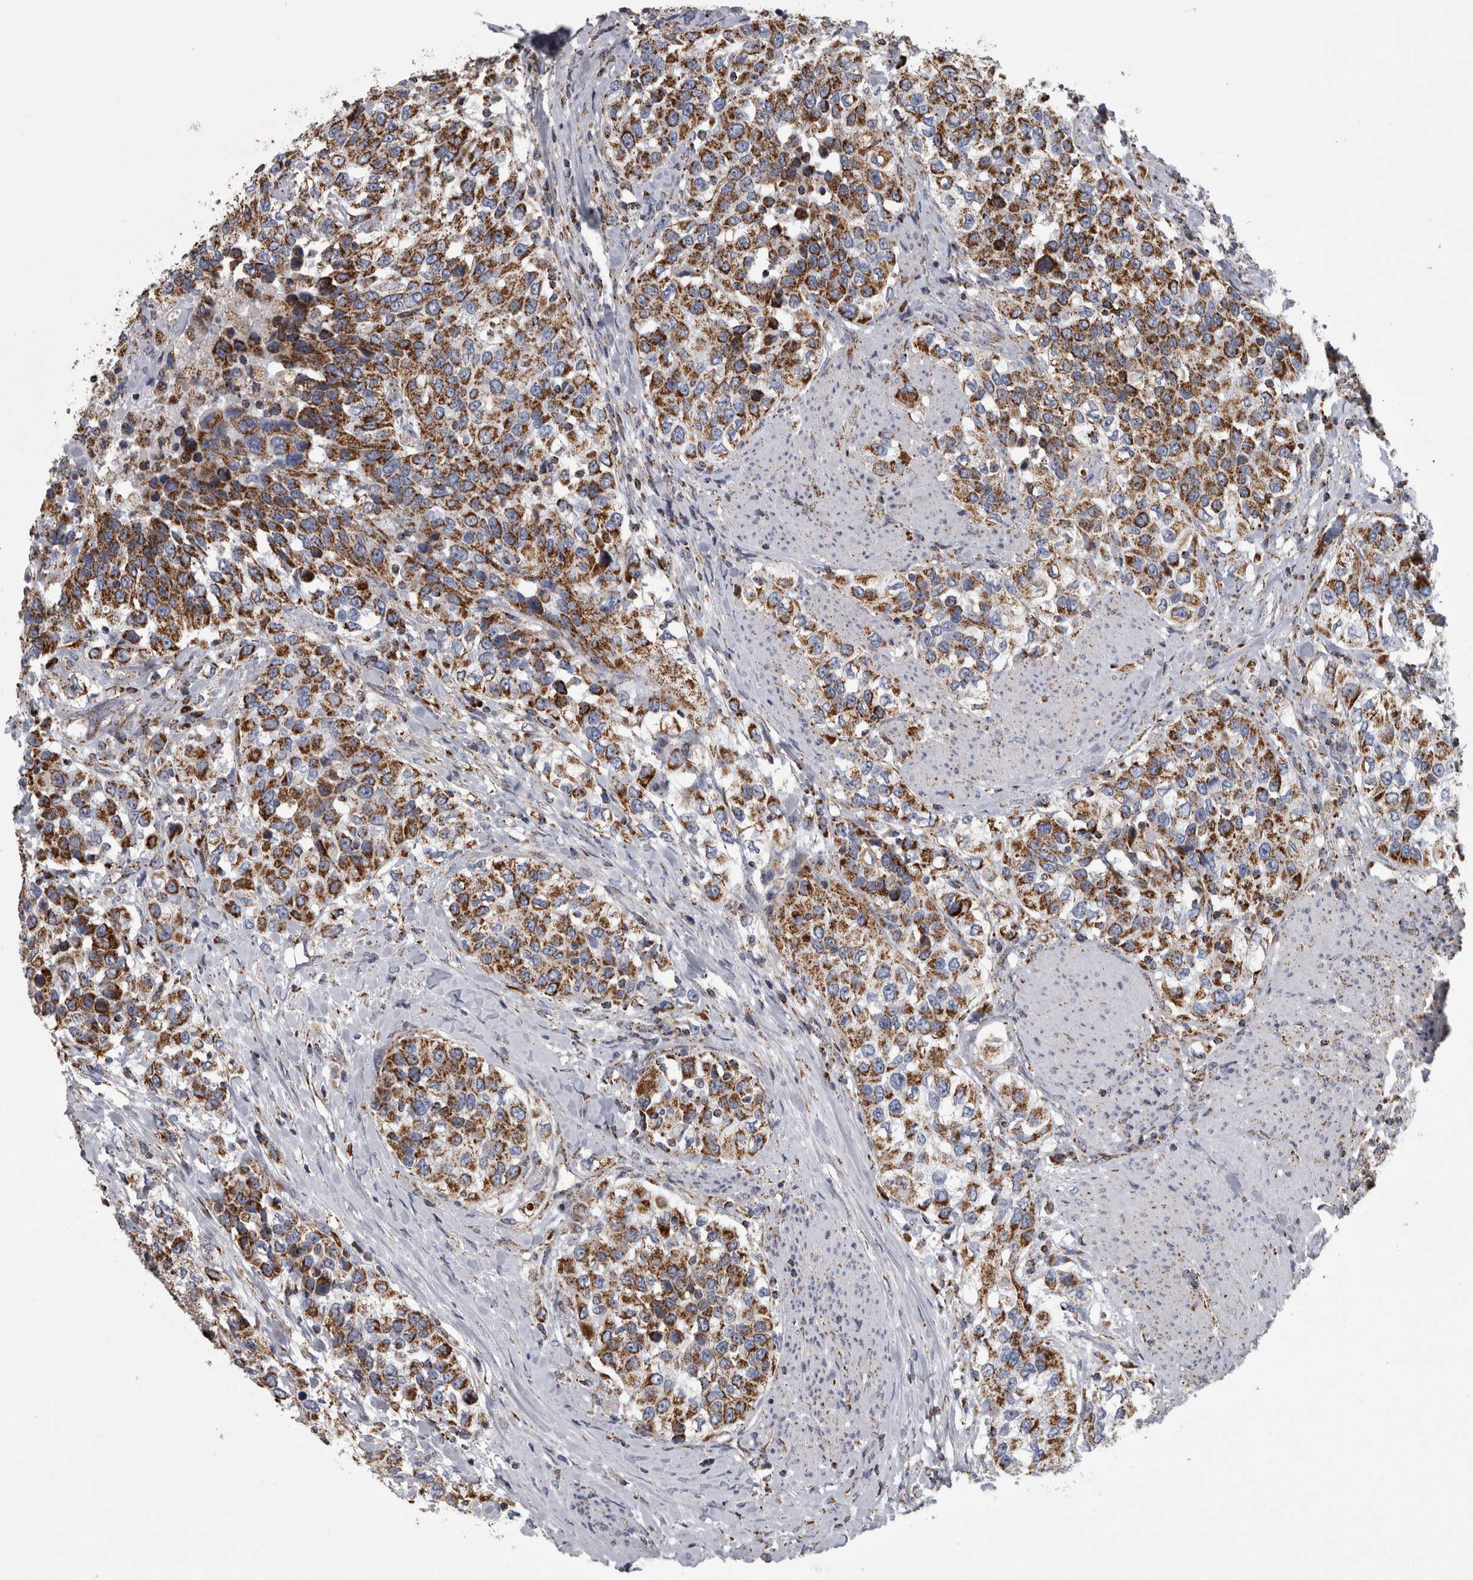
{"staining": {"intensity": "moderate", "quantity": ">75%", "location": "cytoplasmic/membranous"}, "tissue": "urothelial cancer", "cell_type": "Tumor cells", "image_type": "cancer", "snomed": [{"axis": "morphology", "description": "Urothelial carcinoma, High grade"}, {"axis": "topography", "description": "Urinary bladder"}], "caption": "Tumor cells display medium levels of moderate cytoplasmic/membranous staining in about >75% of cells in high-grade urothelial carcinoma. (DAB (3,3'-diaminobenzidine) IHC, brown staining for protein, blue staining for nuclei).", "gene": "MDH2", "patient": {"sex": "female", "age": 80}}